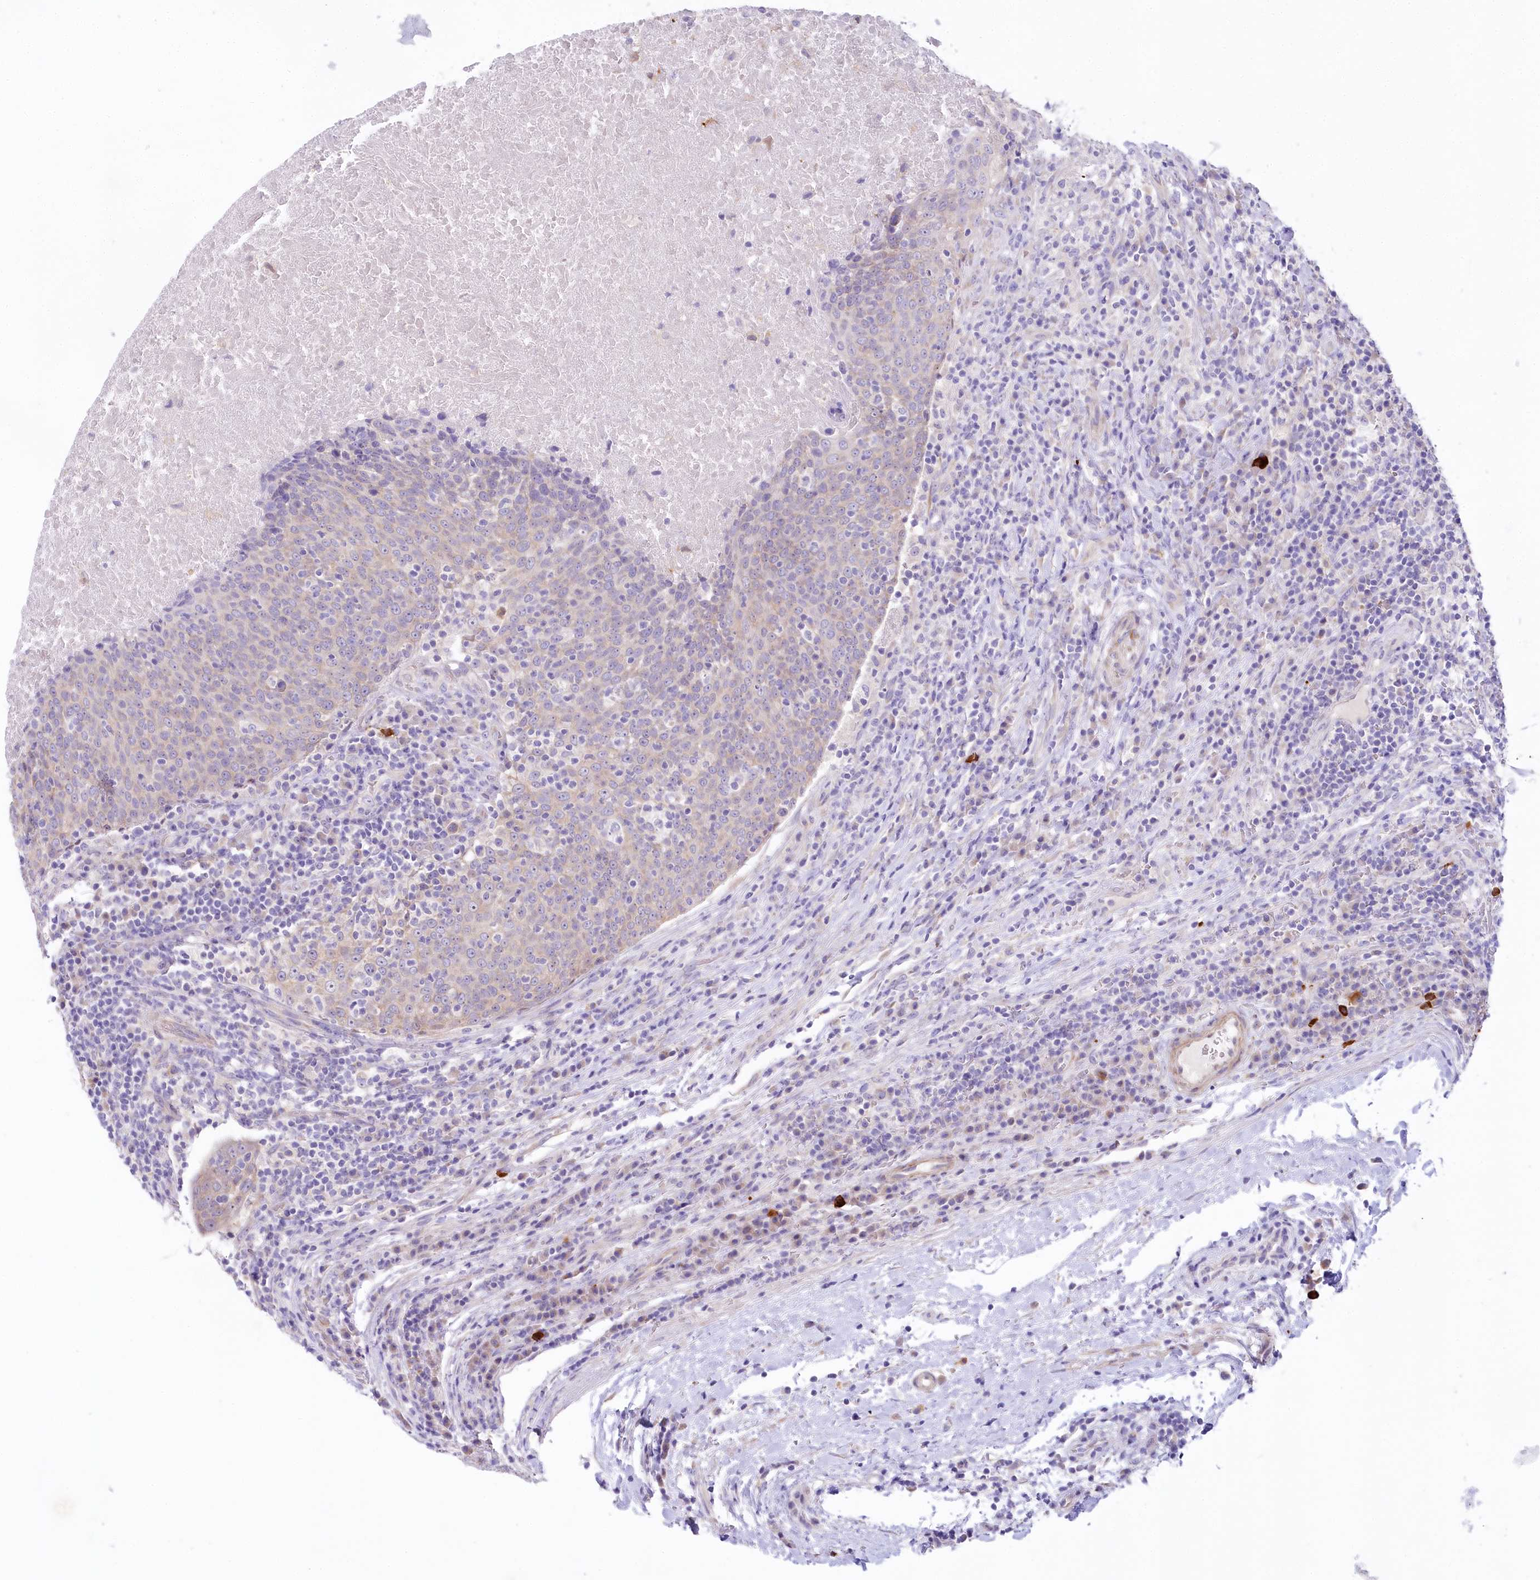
{"staining": {"intensity": "weak", "quantity": "<25%", "location": "cytoplasmic/membranous"}, "tissue": "head and neck cancer", "cell_type": "Tumor cells", "image_type": "cancer", "snomed": [{"axis": "morphology", "description": "Squamous cell carcinoma, NOS"}, {"axis": "morphology", "description": "Squamous cell carcinoma, metastatic, NOS"}, {"axis": "topography", "description": "Lymph node"}, {"axis": "topography", "description": "Head-Neck"}], "caption": "A micrograph of head and neck cancer (squamous cell carcinoma) stained for a protein exhibits no brown staining in tumor cells.", "gene": "MYOZ1", "patient": {"sex": "male", "age": 62}}